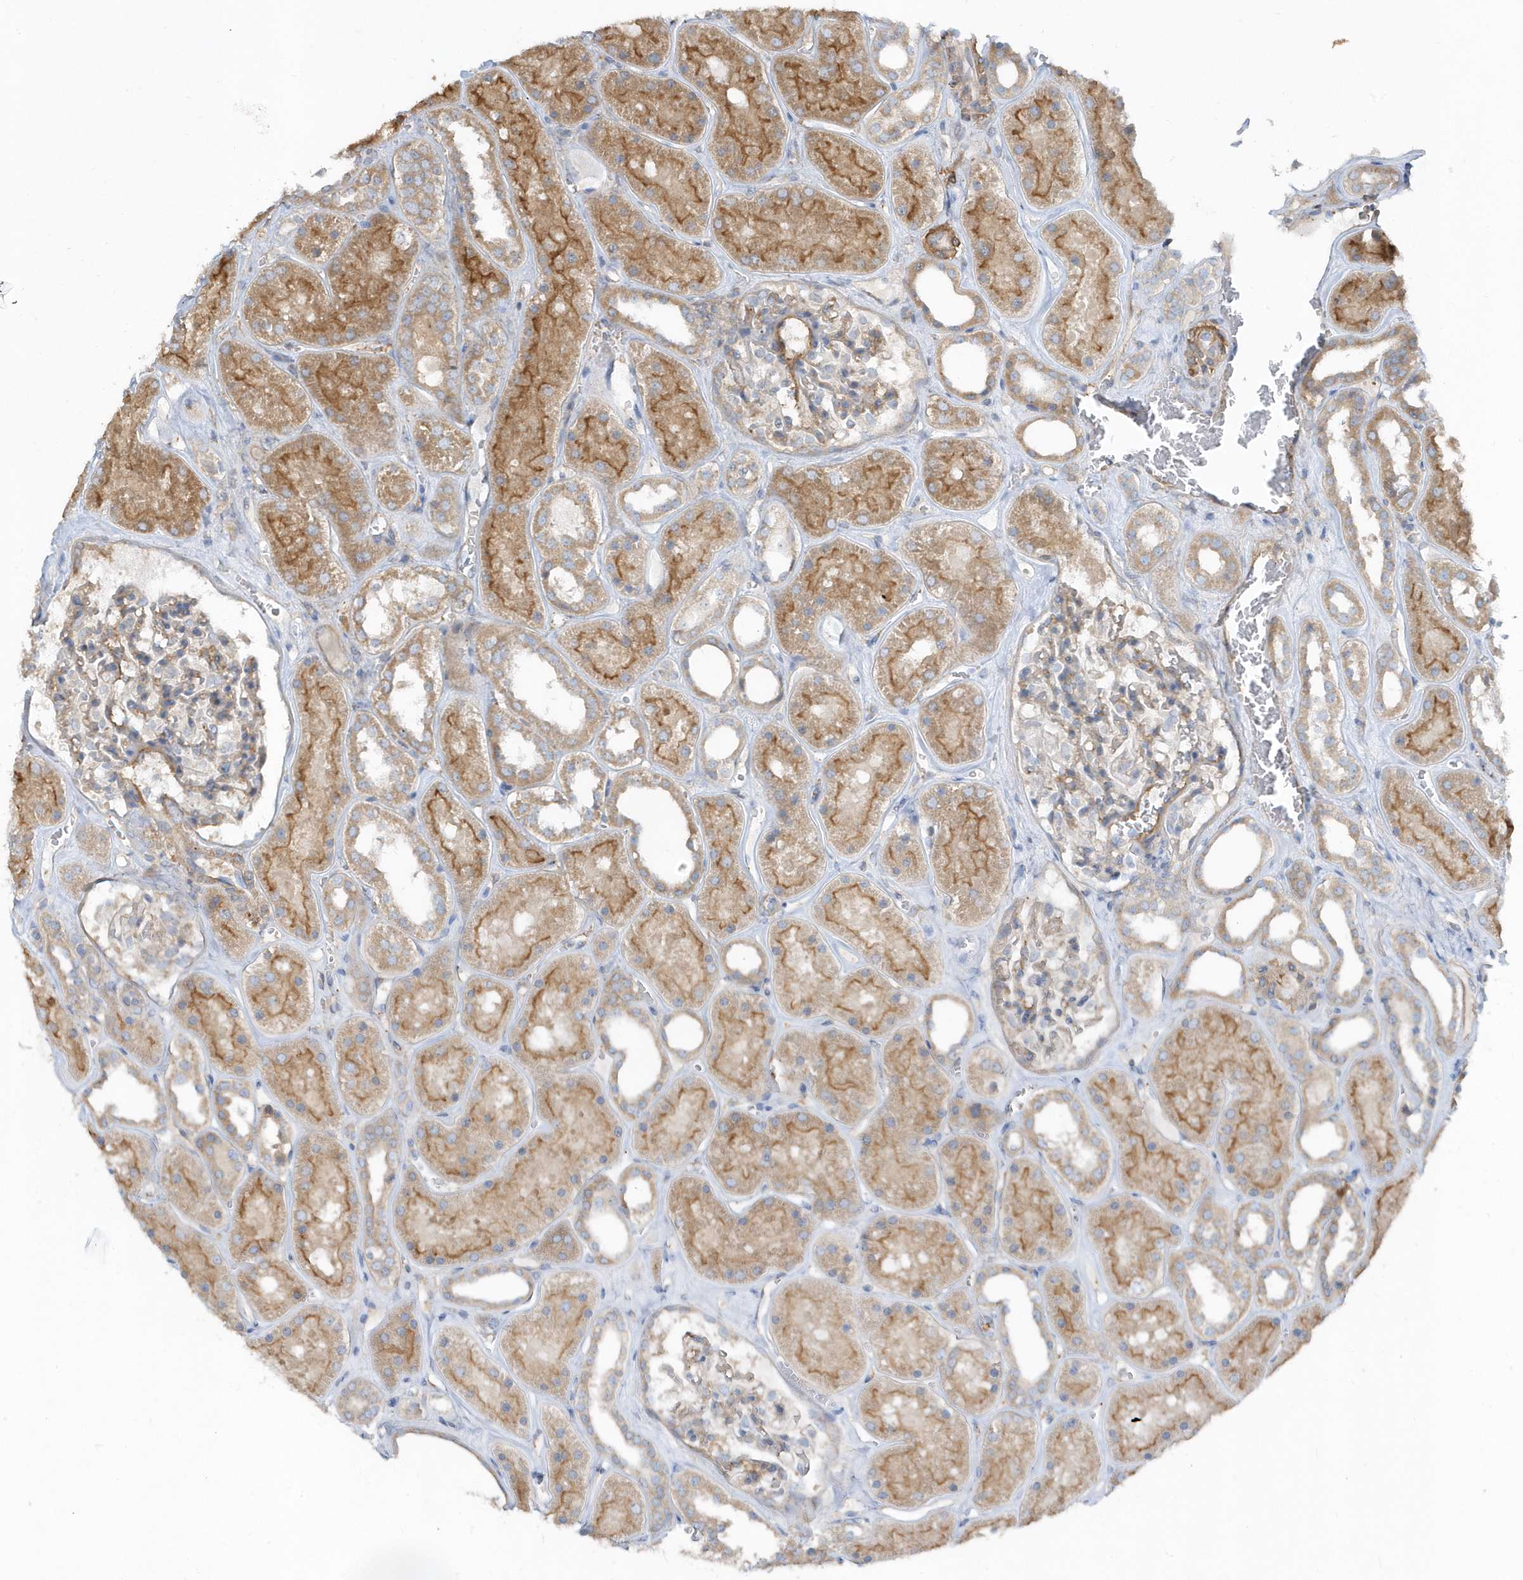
{"staining": {"intensity": "moderate", "quantity": "25%-75%", "location": "cytoplasmic/membranous"}, "tissue": "kidney", "cell_type": "Cells in glomeruli", "image_type": "normal", "snomed": [{"axis": "morphology", "description": "Normal tissue, NOS"}, {"axis": "topography", "description": "Kidney"}], "caption": "DAB immunohistochemical staining of benign kidney shows moderate cytoplasmic/membranous protein staining in about 25%-75% of cells in glomeruli. Using DAB (brown) and hematoxylin (blue) stains, captured at high magnification using brightfield microscopy.", "gene": "LEXM", "patient": {"sex": "female", "age": 41}}